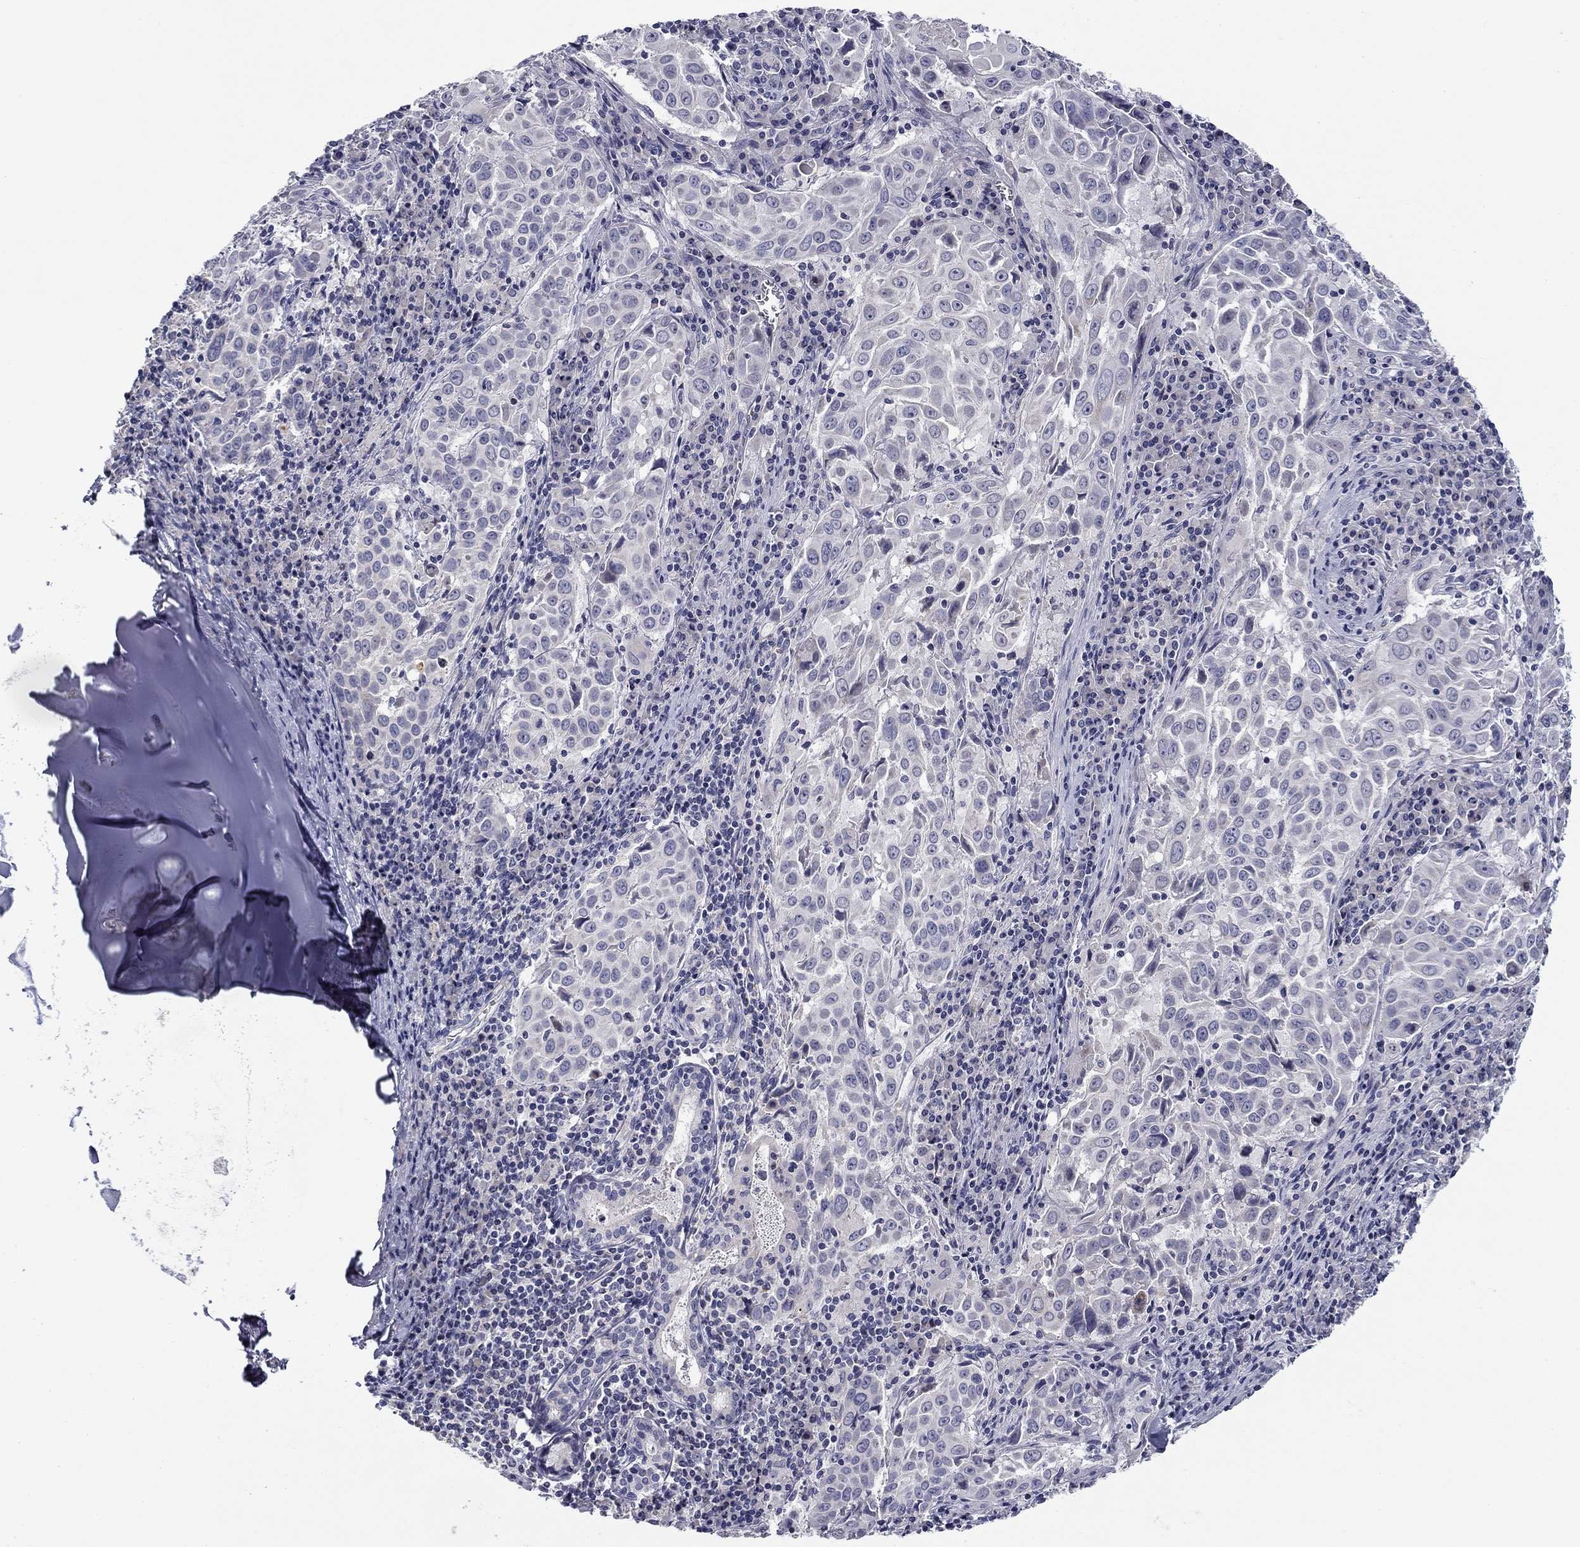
{"staining": {"intensity": "negative", "quantity": "none", "location": "none"}, "tissue": "lung cancer", "cell_type": "Tumor cells", "image_type": "cancer", "snomed": [{"axis": "morphology", "description": "Squamous cell carcinoma, NOS"}, {"axis": "topography", "description": "Lung"}], "caption": "A micrograph of human lung squamous cell carcinoma is negative for staining in tumor cells.", "gene": "SPATA7", "patient": {"sex": "male", "age": 57}}